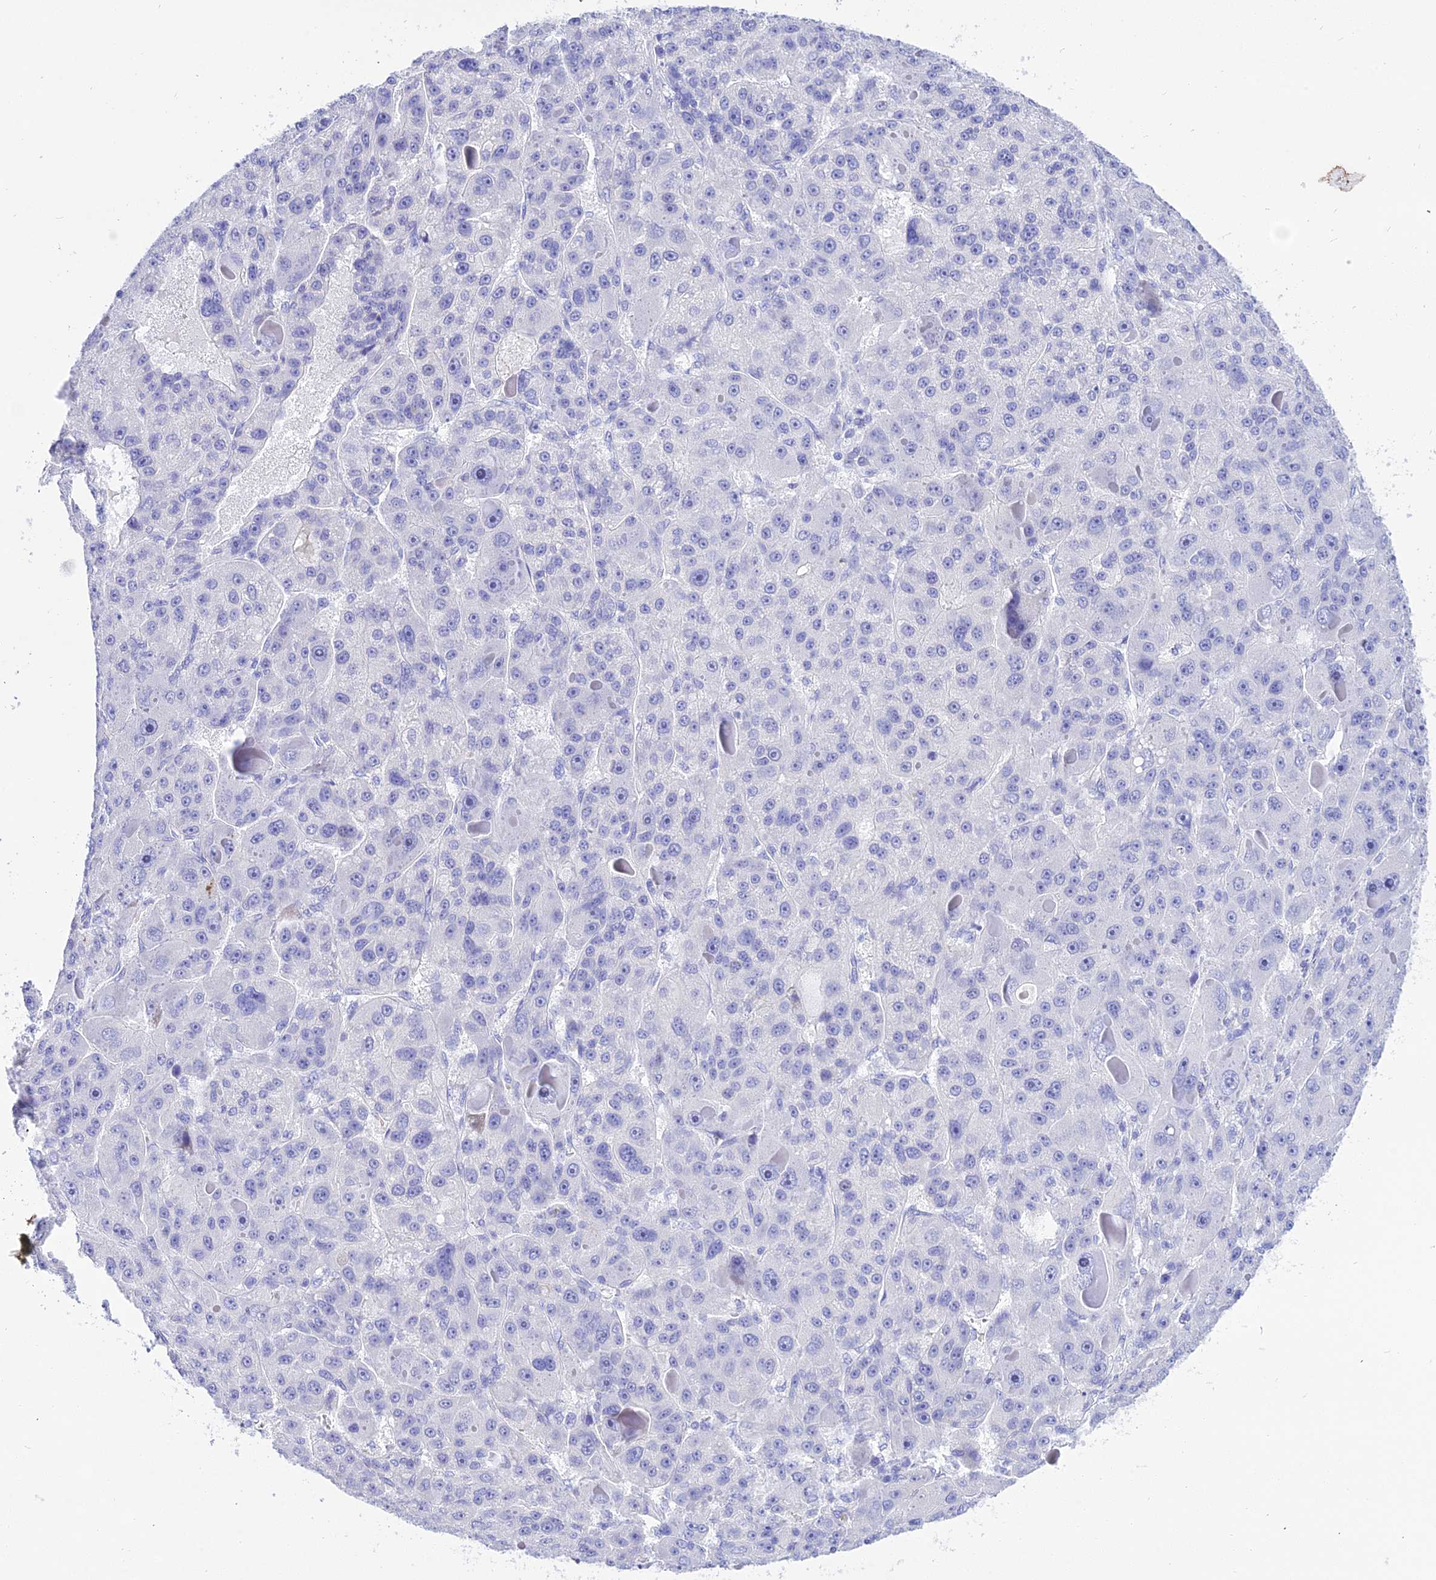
{"staining": {"intensity": "negative", "quantity": "none", "location": "none"}, "tissue": "liver cancer", "cell_type": "Tumor cells", "image_type": "cancer", "snomed": [{"axis": "morphology", "description": "Carcinoma, Hepatocellular, NOS"}, {"axis": "topography", "description": "Liver"}], "caption": "Tumor cells are negative for protein expression in human liver hepatocellular carcinoma. The staining was performed using DAB (3,3'-diaminobenzidine) to visualize the protein expression in brown, while the nuclei were stained in blue with hematoxylin (Magnification: 20x).", "gene": "DEFB107A", "patient": {"sex": "male", "age": 76}}